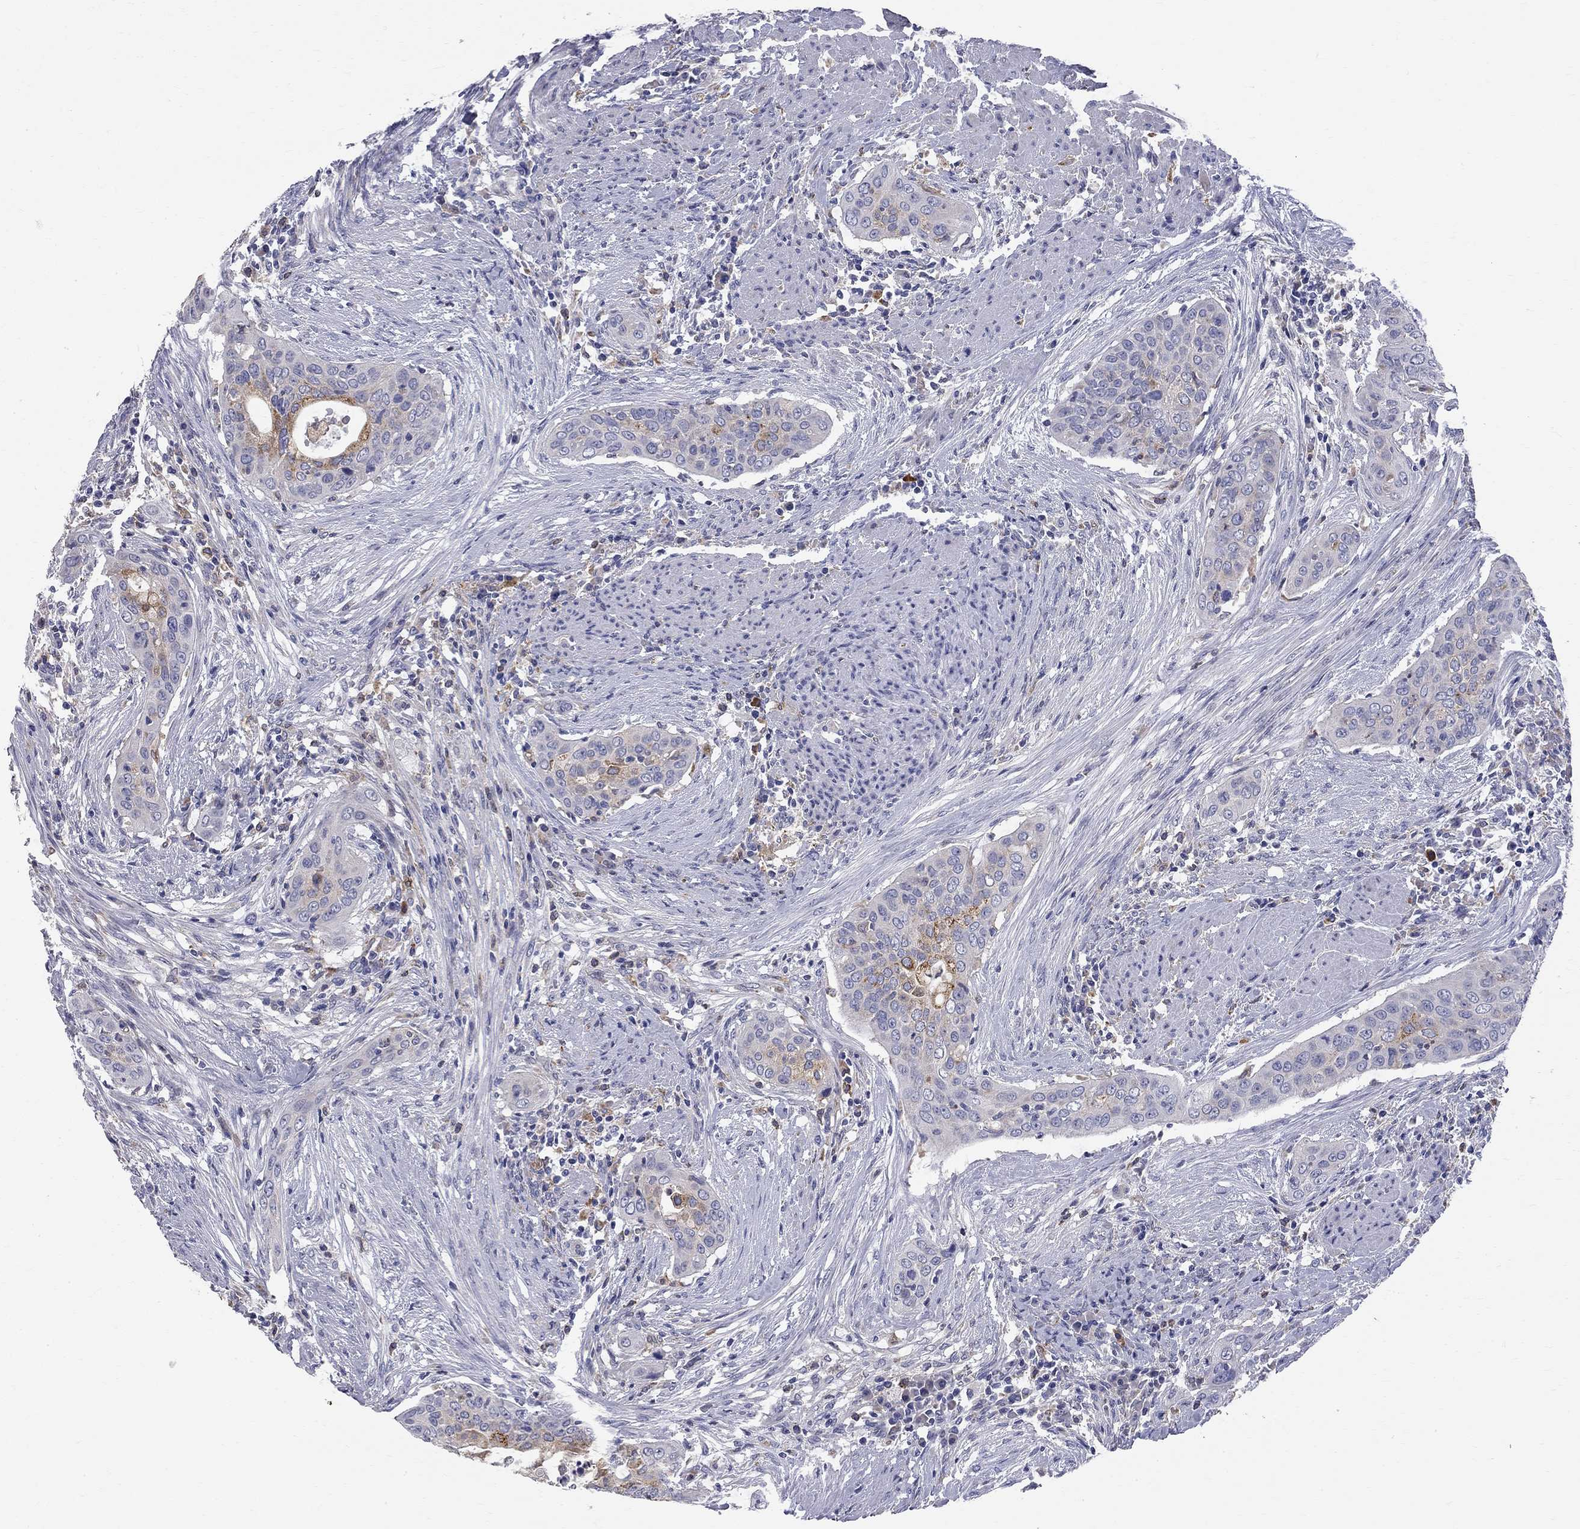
{"staining": {"intensity": "moderate", "quantity": "<25%", "location": "cytoplasmic/membranous"}, "tissue": "urothelial cancer", "cell_type": "Tumor cells", "image_type": "cancer", "snomed": [{"axis": "morphology", "description": "Urothelial carcinoma, High grade"}, {"axis": "topography", "description": "Urinary bladder"}], "caption": "A histopathology image of urothelial carcinoma (high-grade) stained for a protein reveals moderate cytoplasmic/membranous brown staining in tumor cells. (IHC, brightfield microscopy, high magnification).", "gene": "ACSL1", "patient": {"sex": "male", "age": 82}}